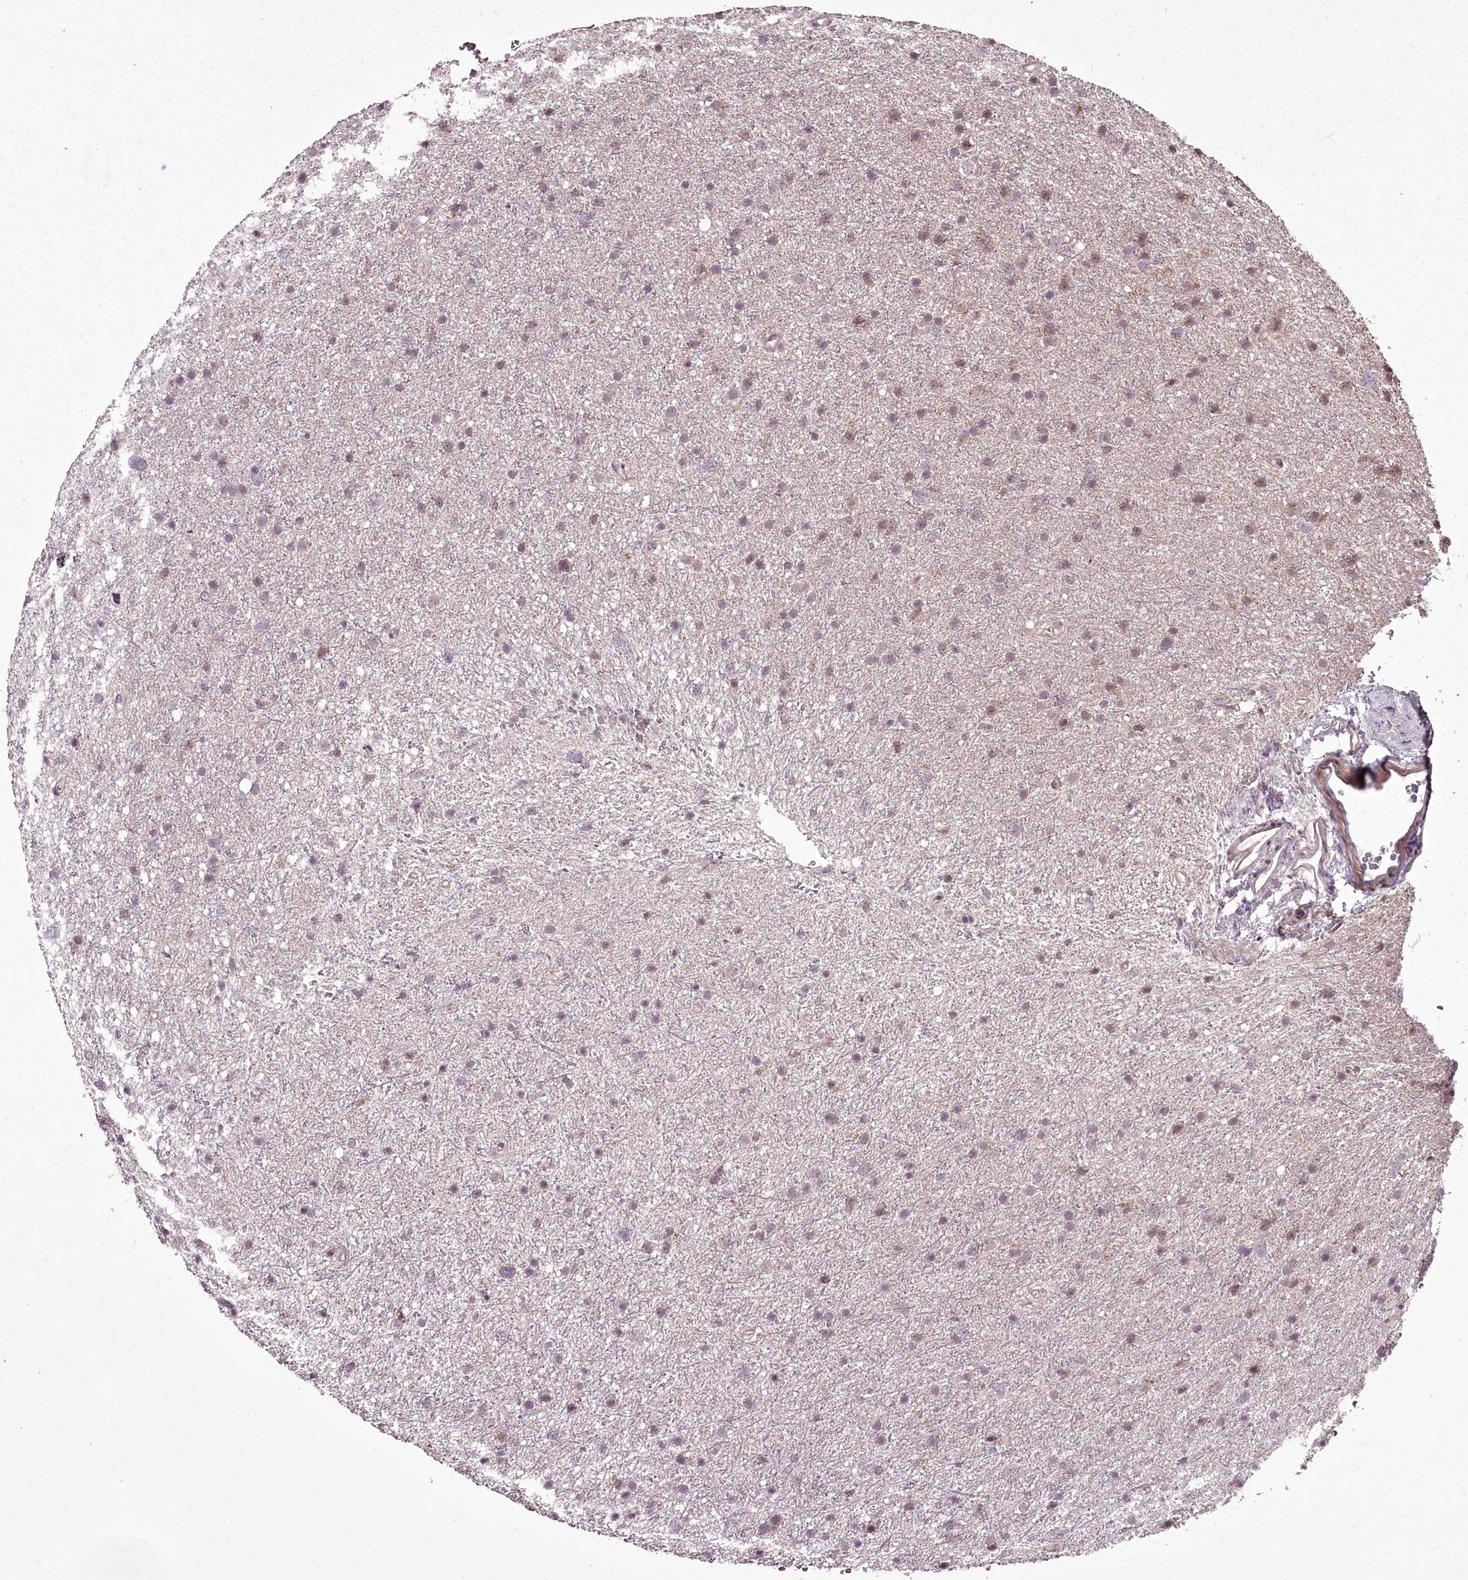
{"staining": {"intensity": "weak", "quantity": "25%-75%", "location": "nuclear"}, "tissue": "glioma", "cell_type": "Tumor cells", "image_type": "cancer", "snomed": [{"axis": "morphology", "description": "Glioma, malignant, Low grade"}, {"axis": "topography", "description": "Cerebral cortex"}], "caption": "Immunohistochemistry (IHC) (DAB) staining of human low-grade glioma (malignant) exhibits weak nuclear protein expression in about 25%-75% of tumor cells. (Brightfield microscopy of DAB IHC at high magnification).", "gene": "ADRA1D", "patient": {"sex": "female", "age": 39}}